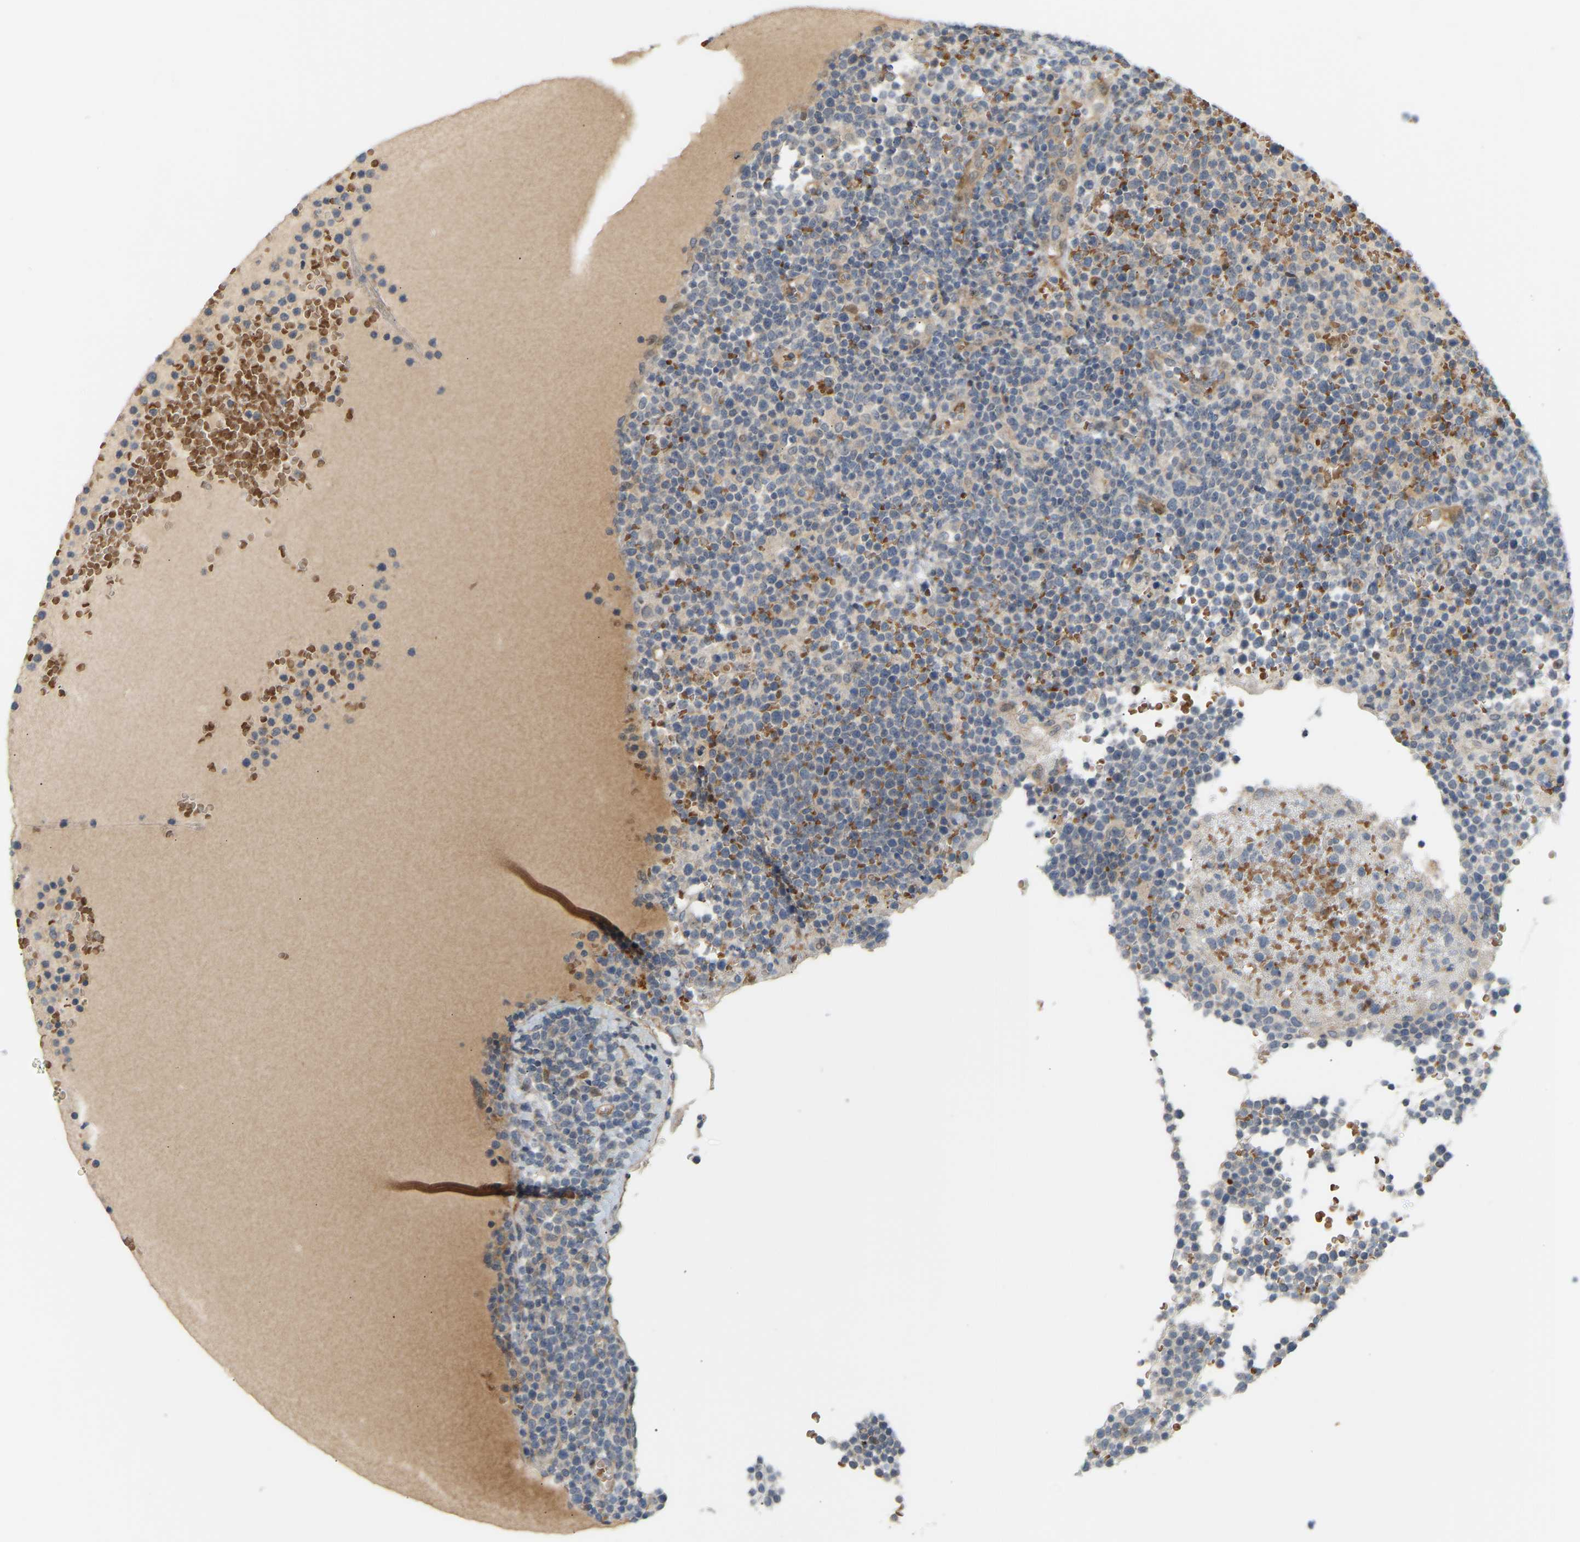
{"staining": {"intensity": "negative", "quantity": "none", "location": "none"}, "tissue": "lymphoma", "cell_type": "Tumor cells", "image_type": "cancer", "snomed": [{"axis": "morphology", "description": "Malignant lymphoma, non-Hodgkin's type, High grade"}, {"axis": "topography", "description": "Lymph node"}], "caption": "Lymphoma was stained to show a protein in brown. There is no significant positivity in tumor cells. Nuclei are stained in blue.", "gene": "POGLUT2", "patient": {"sex": "male", "age": 61}}